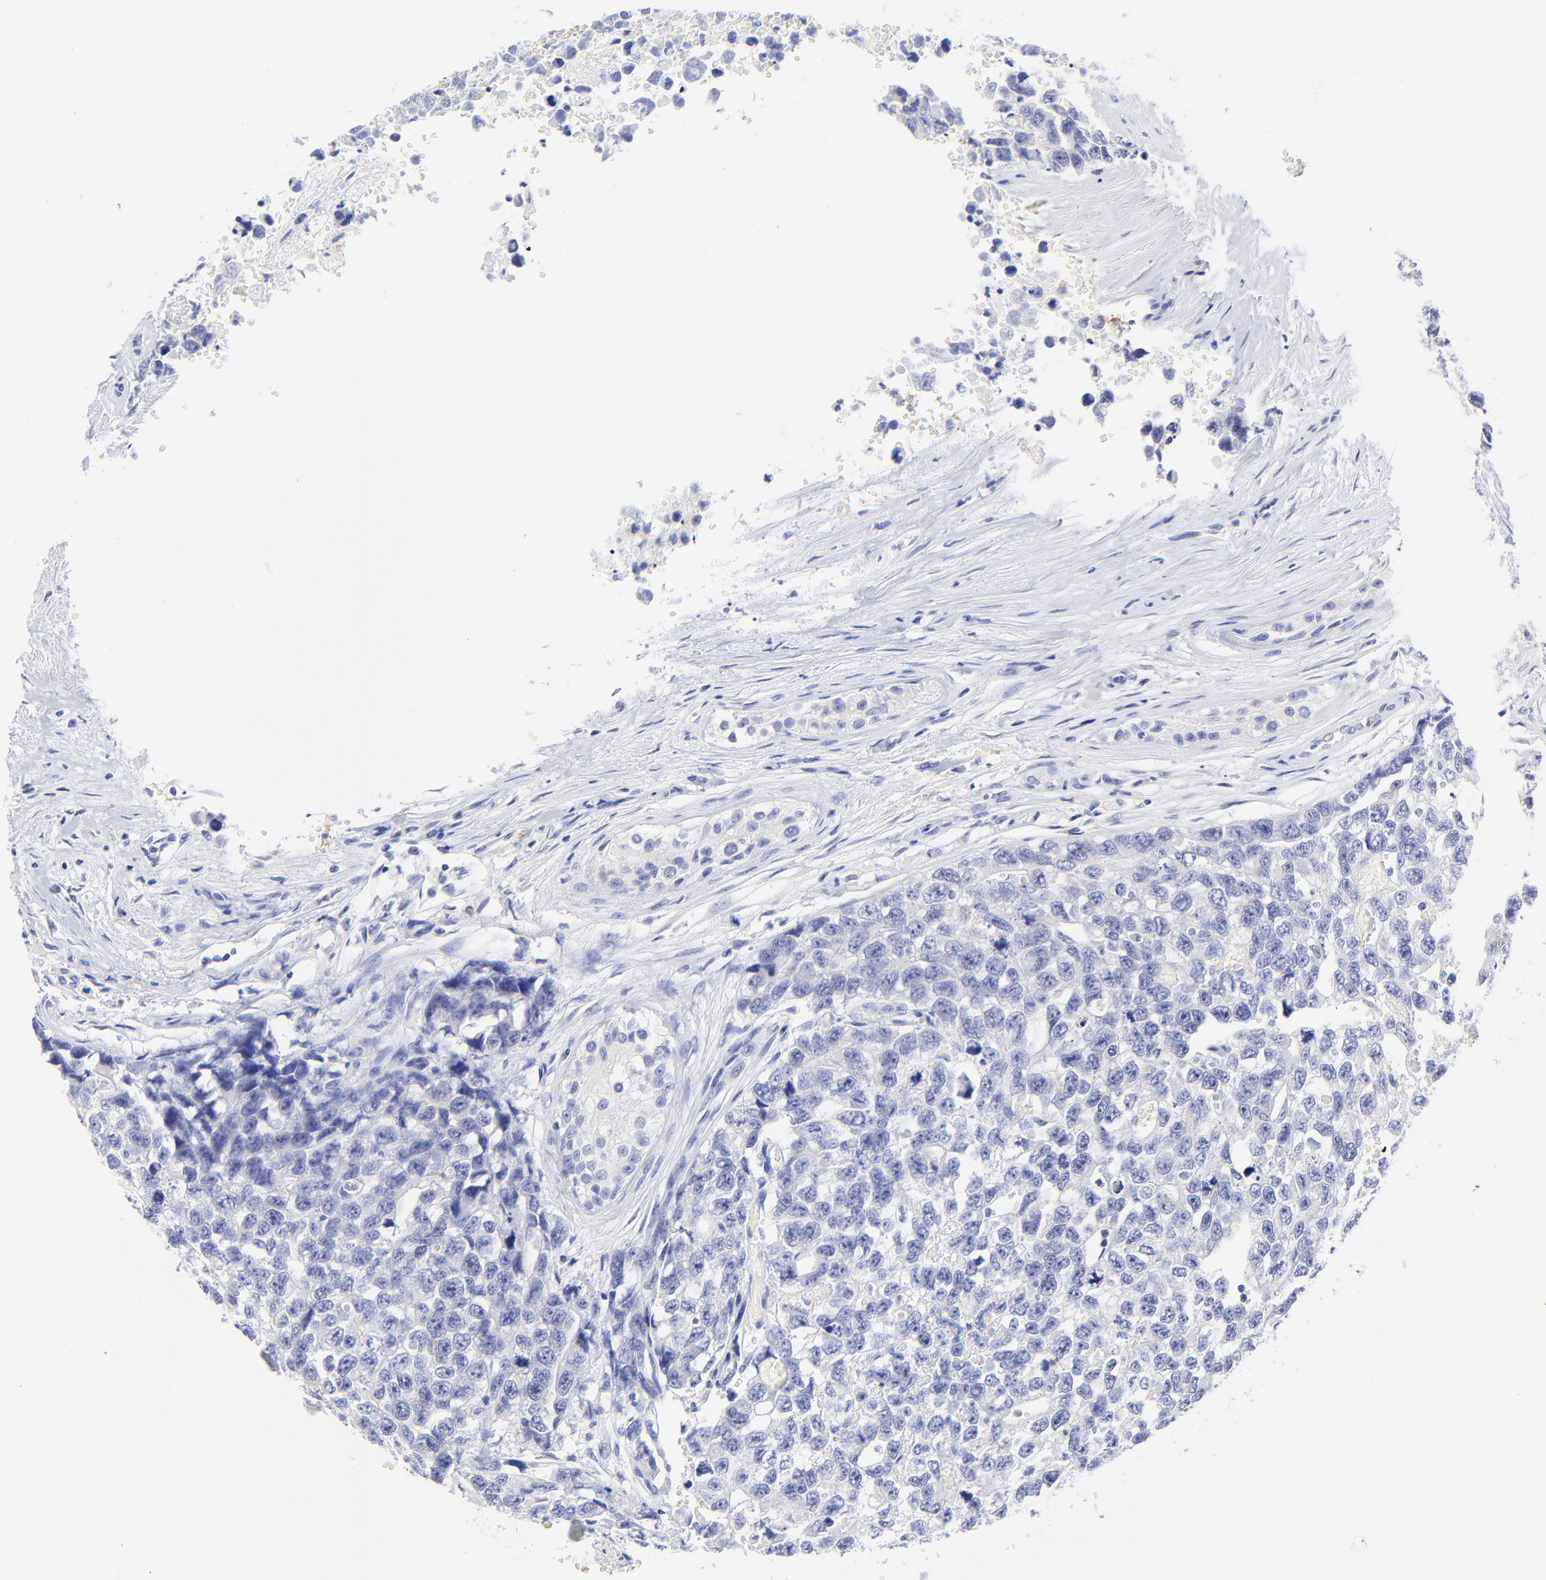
{"staining": {"intensity": "negative", "quantity": "none", "location": "none"}, "tissue": "testis cancer", "cell_type": "Tumor cells", "image_type": "cancer", "snomed": [{"axis": "morphology", "description": "Carcinoma, Embryonal, NOS"}, {"axis": "topography", "description": "Testis"}], "caption": "Immunohistochemistry histopathology image of human testis cancer (embryonal carcinoma) stained for a protein (brown), which displays no staining in tumor cells.", "gene": "RAB3A", "patient": {"sex": "male", "age": 31}}